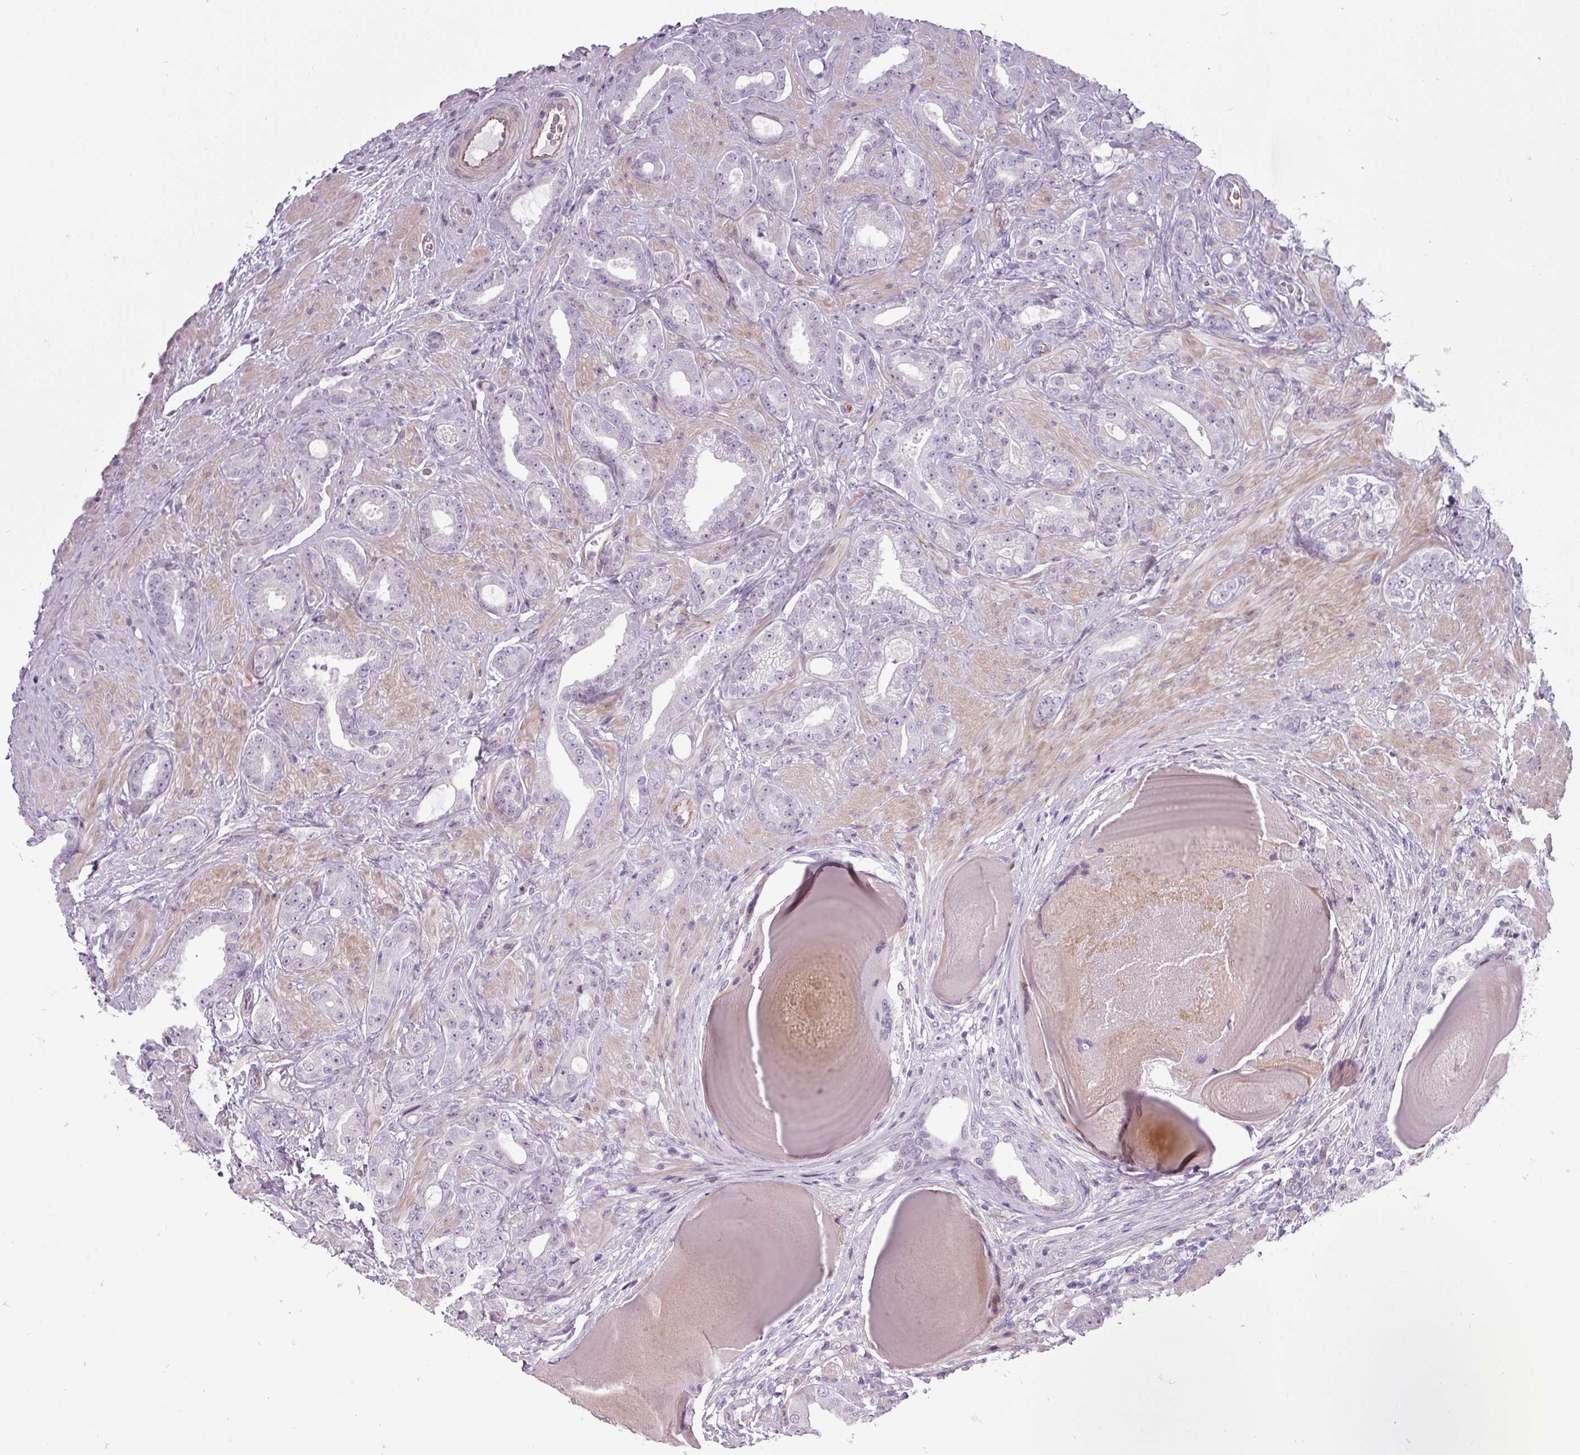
{"staining": {"intensity": "negative", "quantity": "none", "location": "none"}, "tissue": "prostate cancer", "cell_type": "Tumor cells", "image_type": "cancer", "snomed": [{"axis": "morphology", "description": "Adenocarcinoma, Low grade"}, {"axis": "topography", "description": "Prostate"}], "caption": "Immunohistochemistry of prostate cancer displays no expression in tumor cells.", "gene": "CHRDL1", "patient": {"sex": "male", "age": 57}}